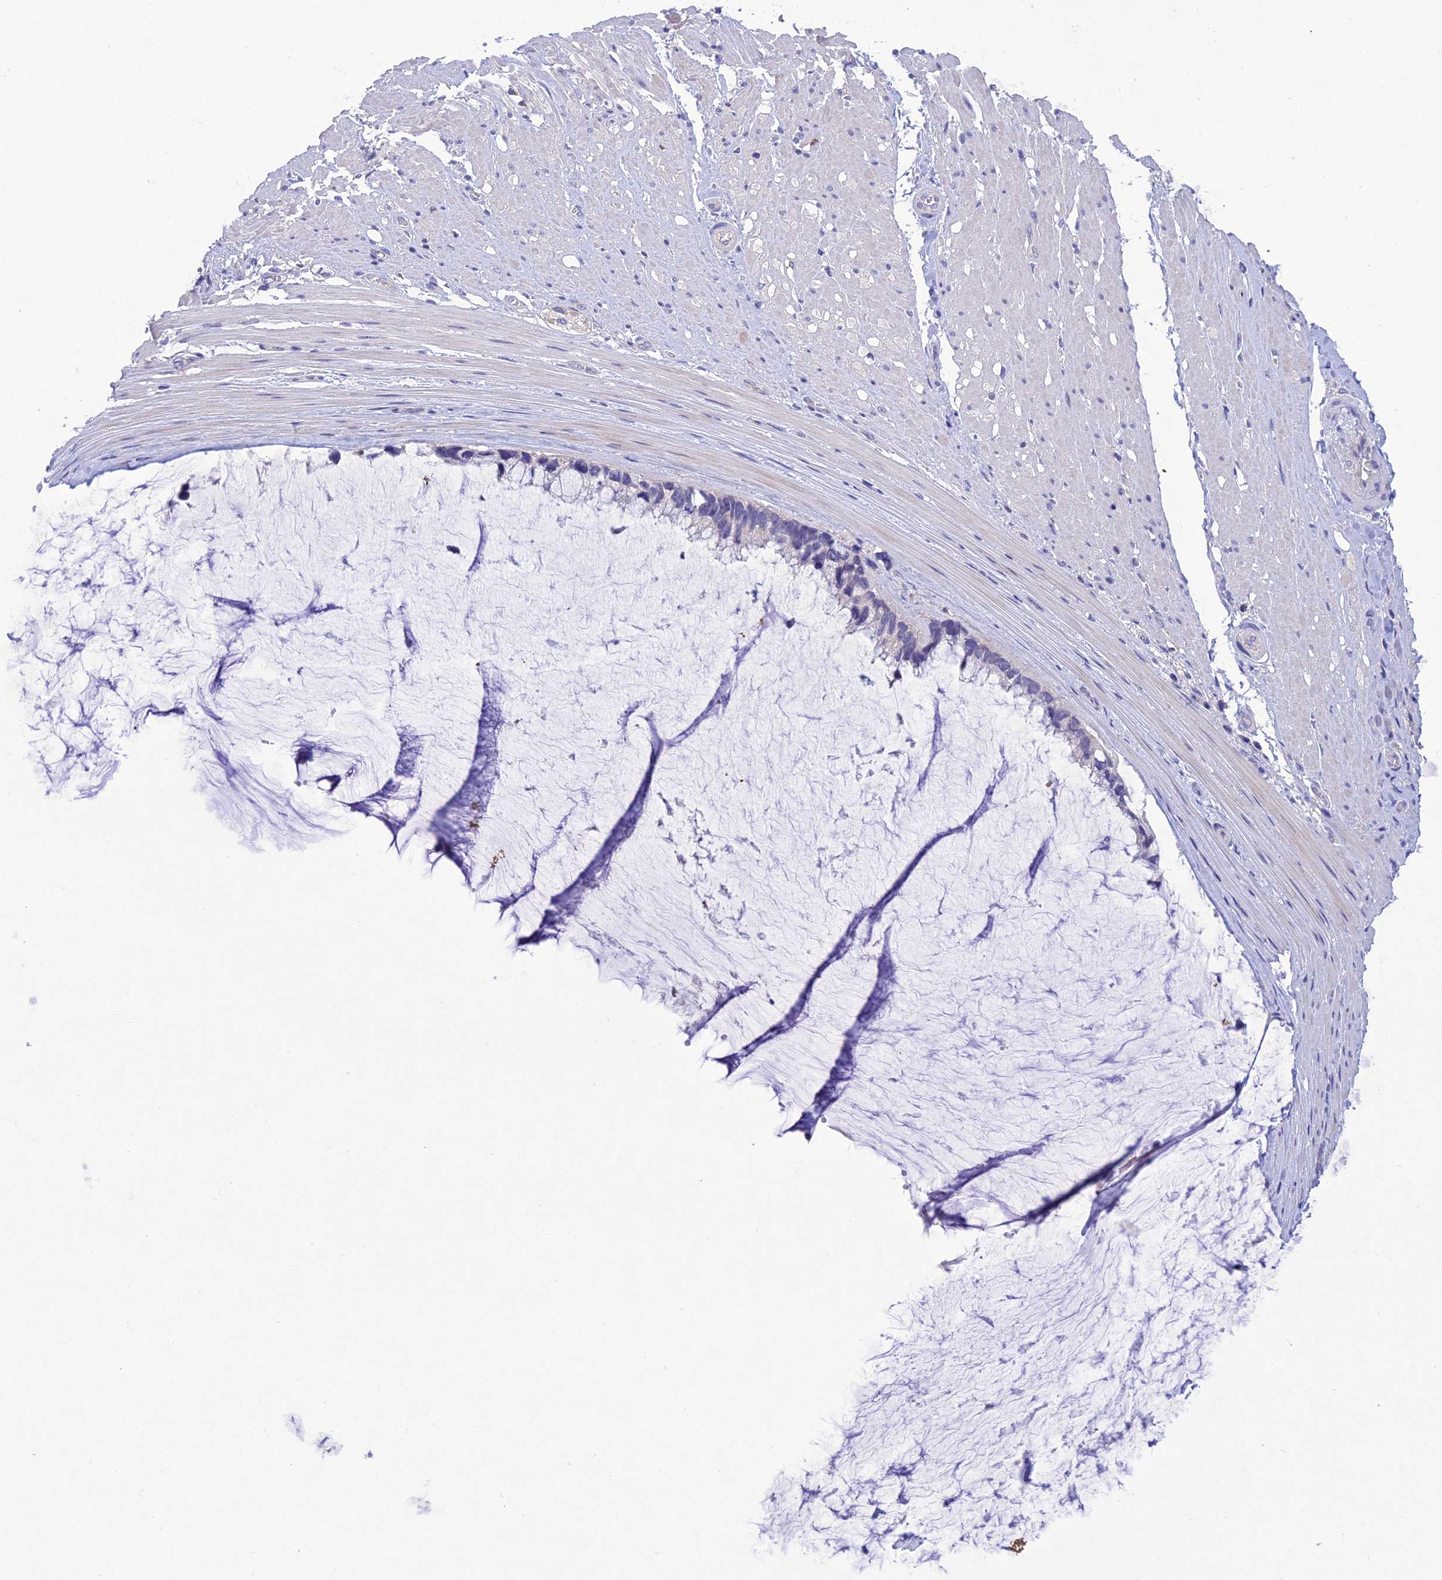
{"staining": {"intensity": "negative", "quantity": "none", "location": "none"}, "tissue": "ovarian cancer", "cell_type": "Tumor cells", "image_type": "cancer", "snomed": [{"axis": "morphology", "description": "Cystadenocarcinoma, mucinous, NOS"}, {"axis": "topography", "description": "Ovary"}], "caption": "Ovarian cancer (mucinous cystadenocarcinoma) stained for a protein using immunohistochemistry (IHC) demonstrates no staining tumor cells.", "gene": "SNX24", "patient": {"sex": "female", "age": 39}}